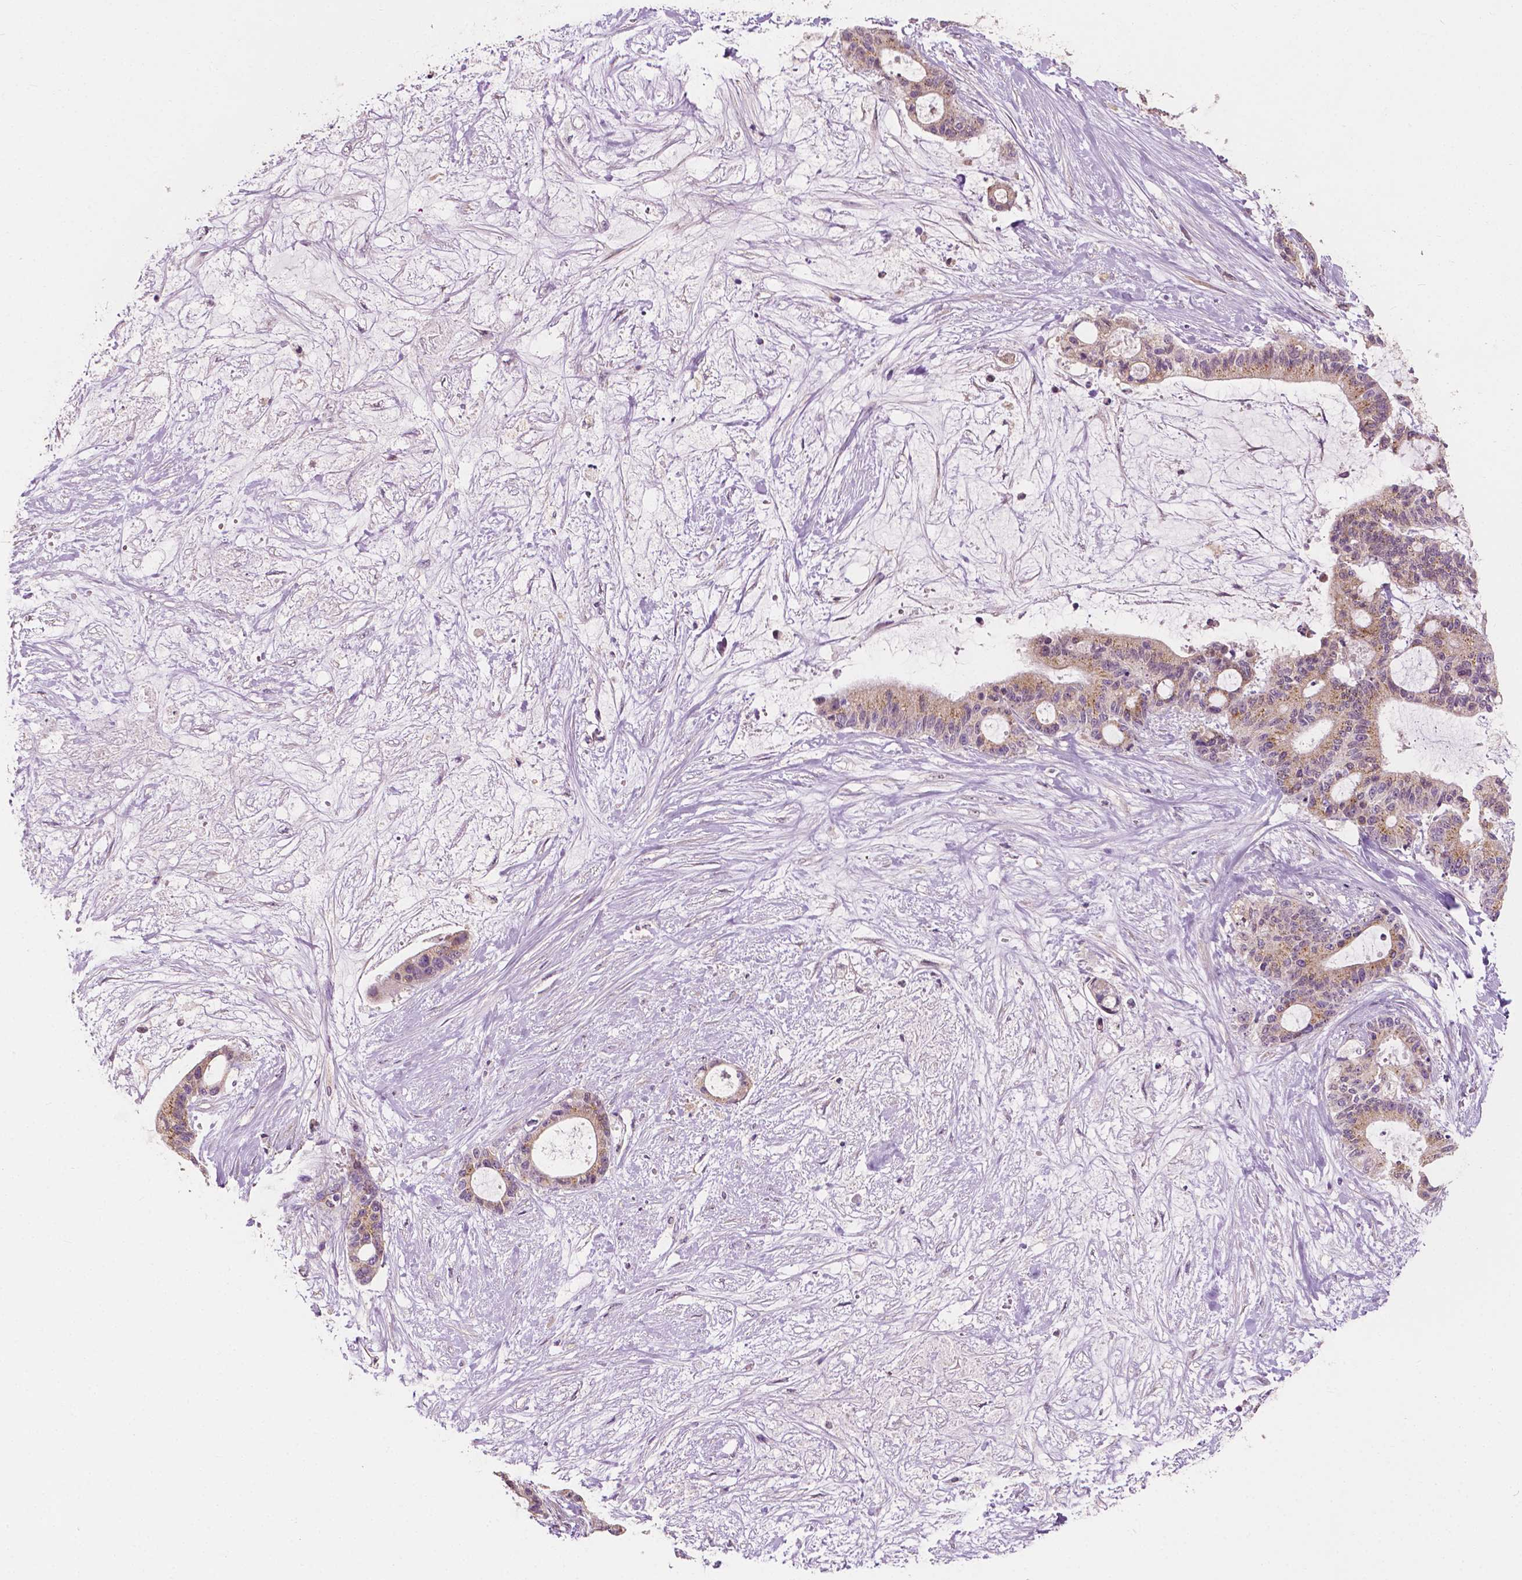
{"staining": {"intensity": "weak", "quantity": ">75%", "location": "cytoplasmic/membranous"}, "tissue": "liver cancer", "cell_type": "Tumor cells", "image_type": "cancer", "snomed": [{"axis": "morphology", "description": "Normal tissue, NOS"}, {"axis": "morphology", "description": "Cholangiocarcinoma"}, {"axis": "topography", "description": "Liver"}, {"axis": "topography", "description": "Peripheral nerve tissue"}], "caption": "Protein staining of liver cancer (cholangiocarcinoma) tissue reveals weak cytoplasmic/membranous expression in approximately >75% of tumor cells.", "gene": "EBAG9", "patient": {"sex": "female", "age": 73}}